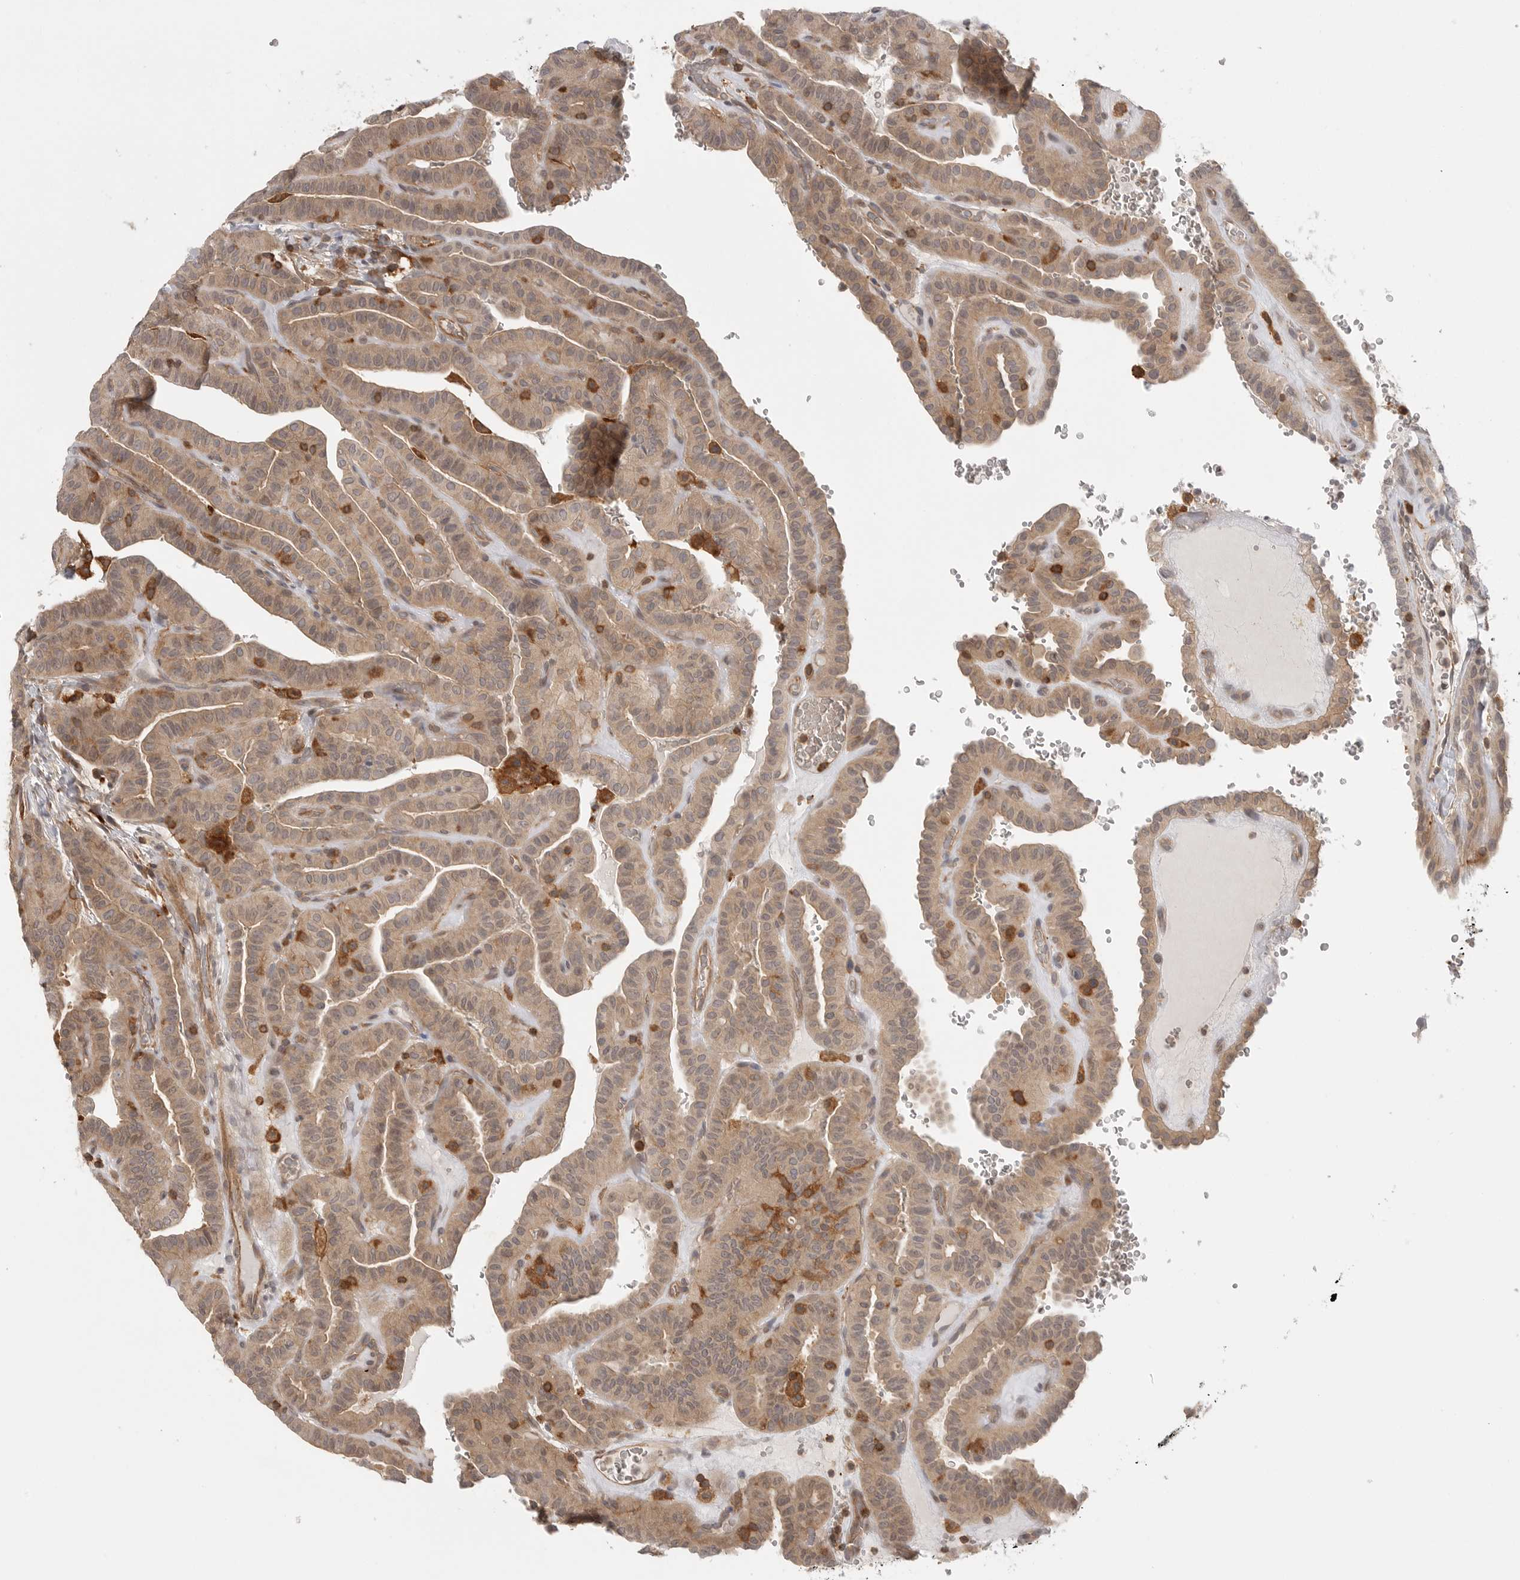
{"staining": {"intensity": "weak", "quantity": ">75%", "location": "cytoplasmic/membranous"}, "tissue": "thyroid cancer", "cell_type": "Tumor cells", "image_type": "cancer", "snomed": [{"axis": "morphology", "description": "Papillary adenocarcinoma, NOS"}, {"axis": "topography", "description": "Thyroid gland"}], "caption": "Immunohistochemistry (IHC) histopathology image of neoplastic tissue: human thyroid cancer stained using IHC displays low levels of weak protein expression localized specifically in the cytoplasmic/membranous of tumor cells, appearing as a cytoplasmic/membranous brown color.", "gene": "DBNL", "patient": {"sex": "male", "age": 77}}